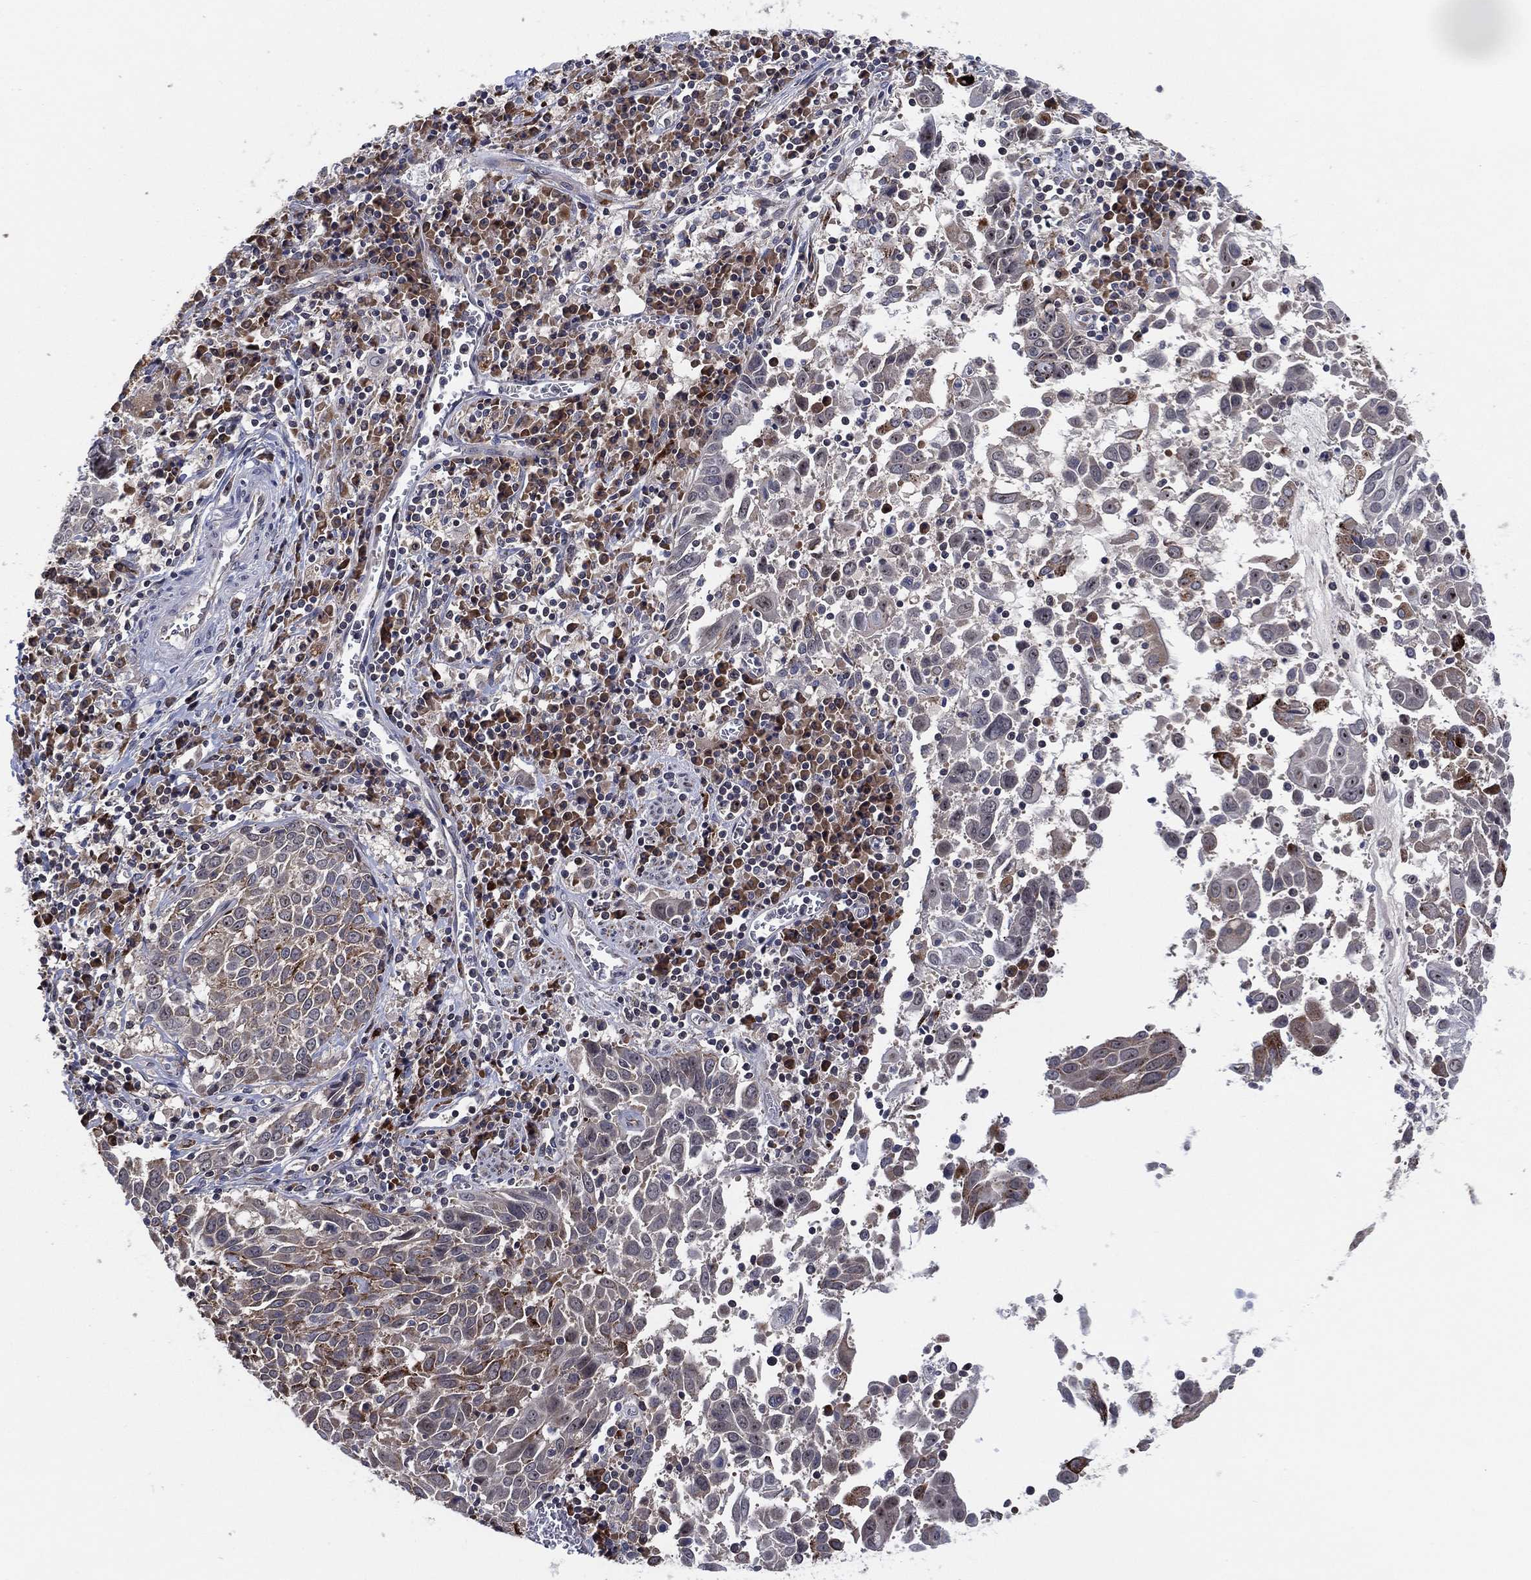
{"staining": {"intensity": "weak", "quantity": "<25%", "location": "cytoplasmic/membranous"}, "tissue": "lung cancer", "cell_type": "Tumor cells", "image_type": "cancer", "snomed": [{"axis": "morphology", "description": "Squamous cell carcinoma, NOS"}, {"axis": "topography", "description": "Lung"}], "caption": "Tumor cells are negative for protein expression in human lung cancer.", "gene": "FAM104A", "patient": {"sex": "male", "age": 57}}